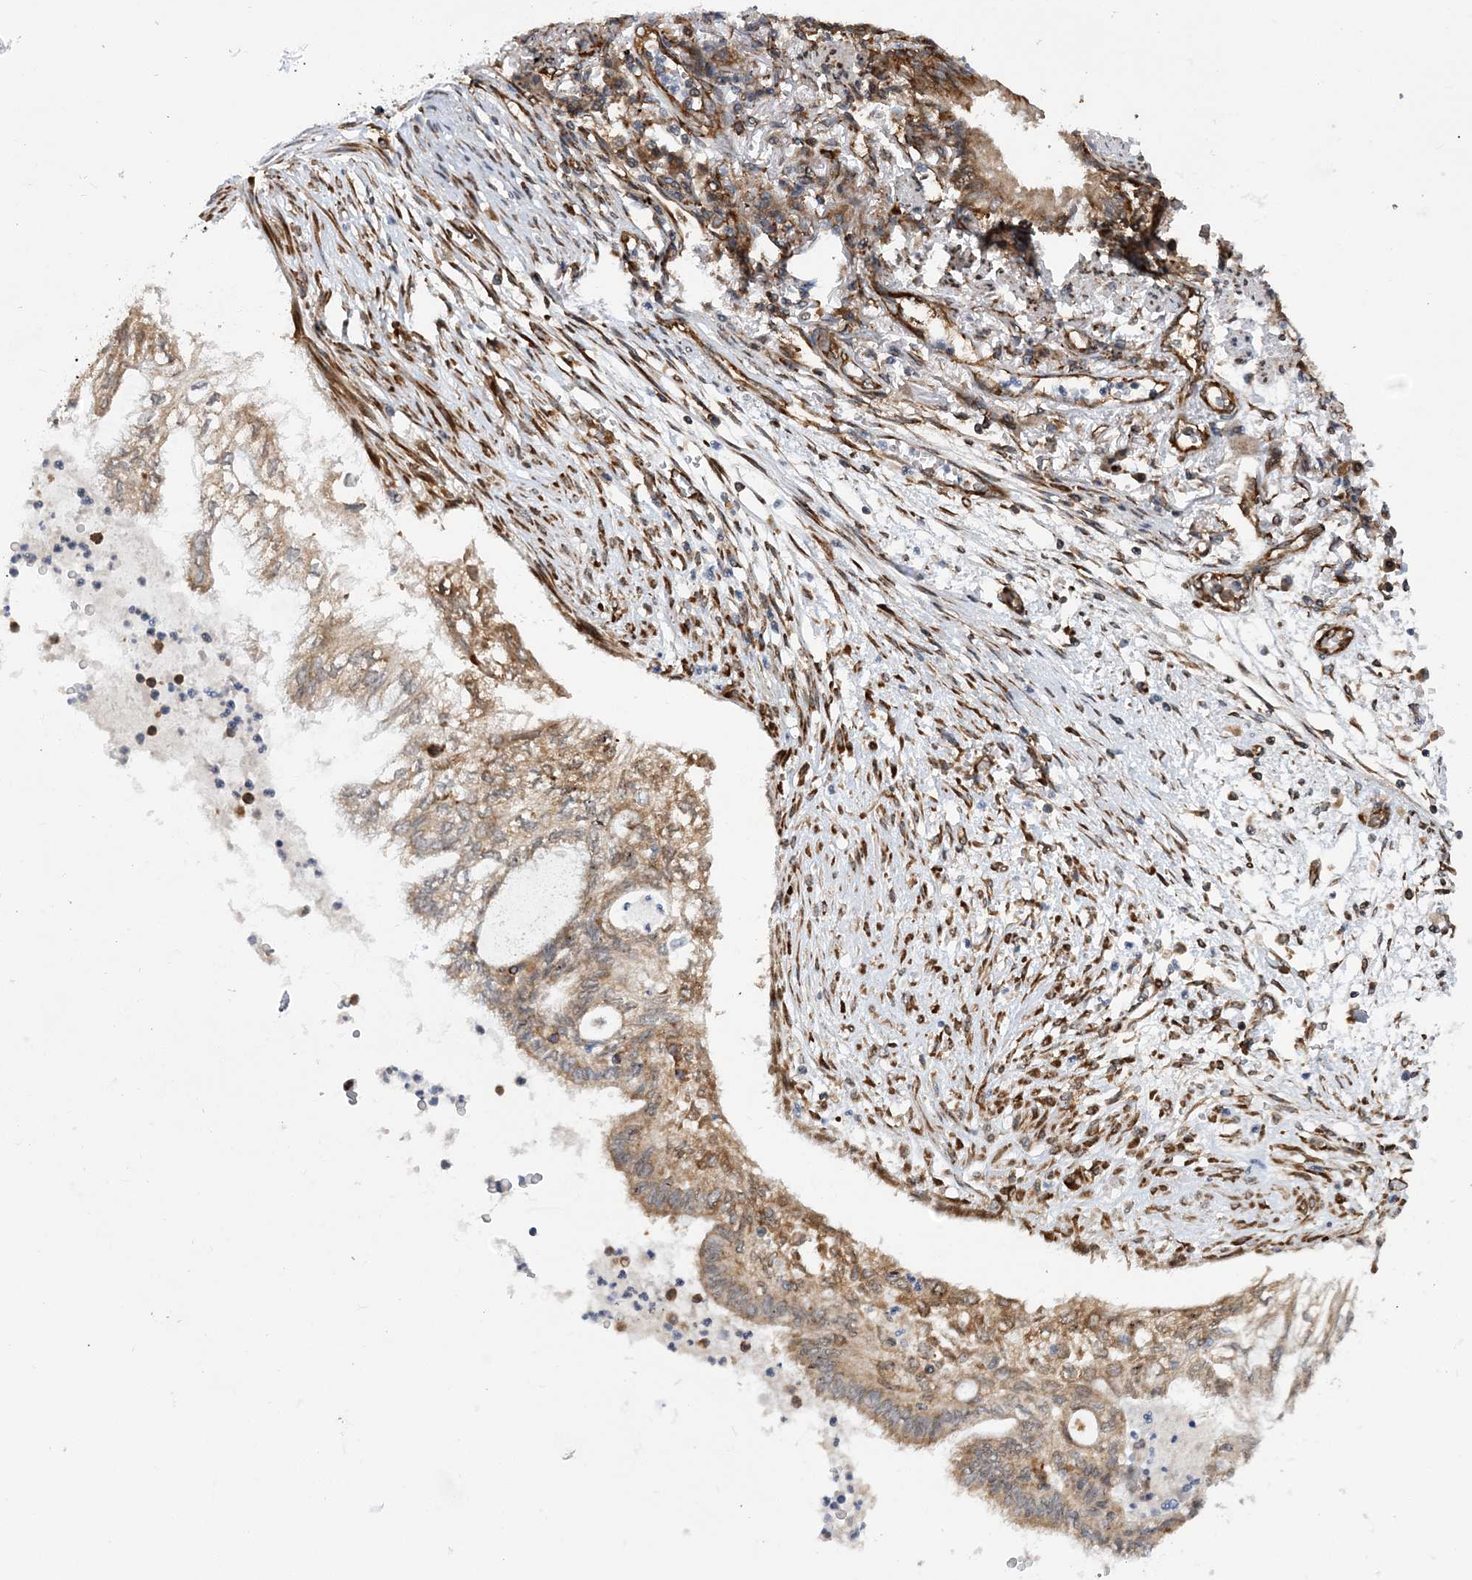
{"staining": {"intensity": "moderate", "quantity": ">75%", "location": "cytoplasmic/membranous"}, "tissue": "lung cancer", "cell_type": "Tumor cells", "image_type": "cancer", "snomed": [{"axis": "morphology", "description": "Adenocarcinoma, NOS"}, {"axis": "topography", "description": "Lung"}], "caption": "Lung cancer stained for a protein (brown) exhibits moderate cytoplasmic/membranous positive positivity in about >75% of tumor cells.", "gene": "PHF1", "patient": {"sex": "female", "age": 70}}